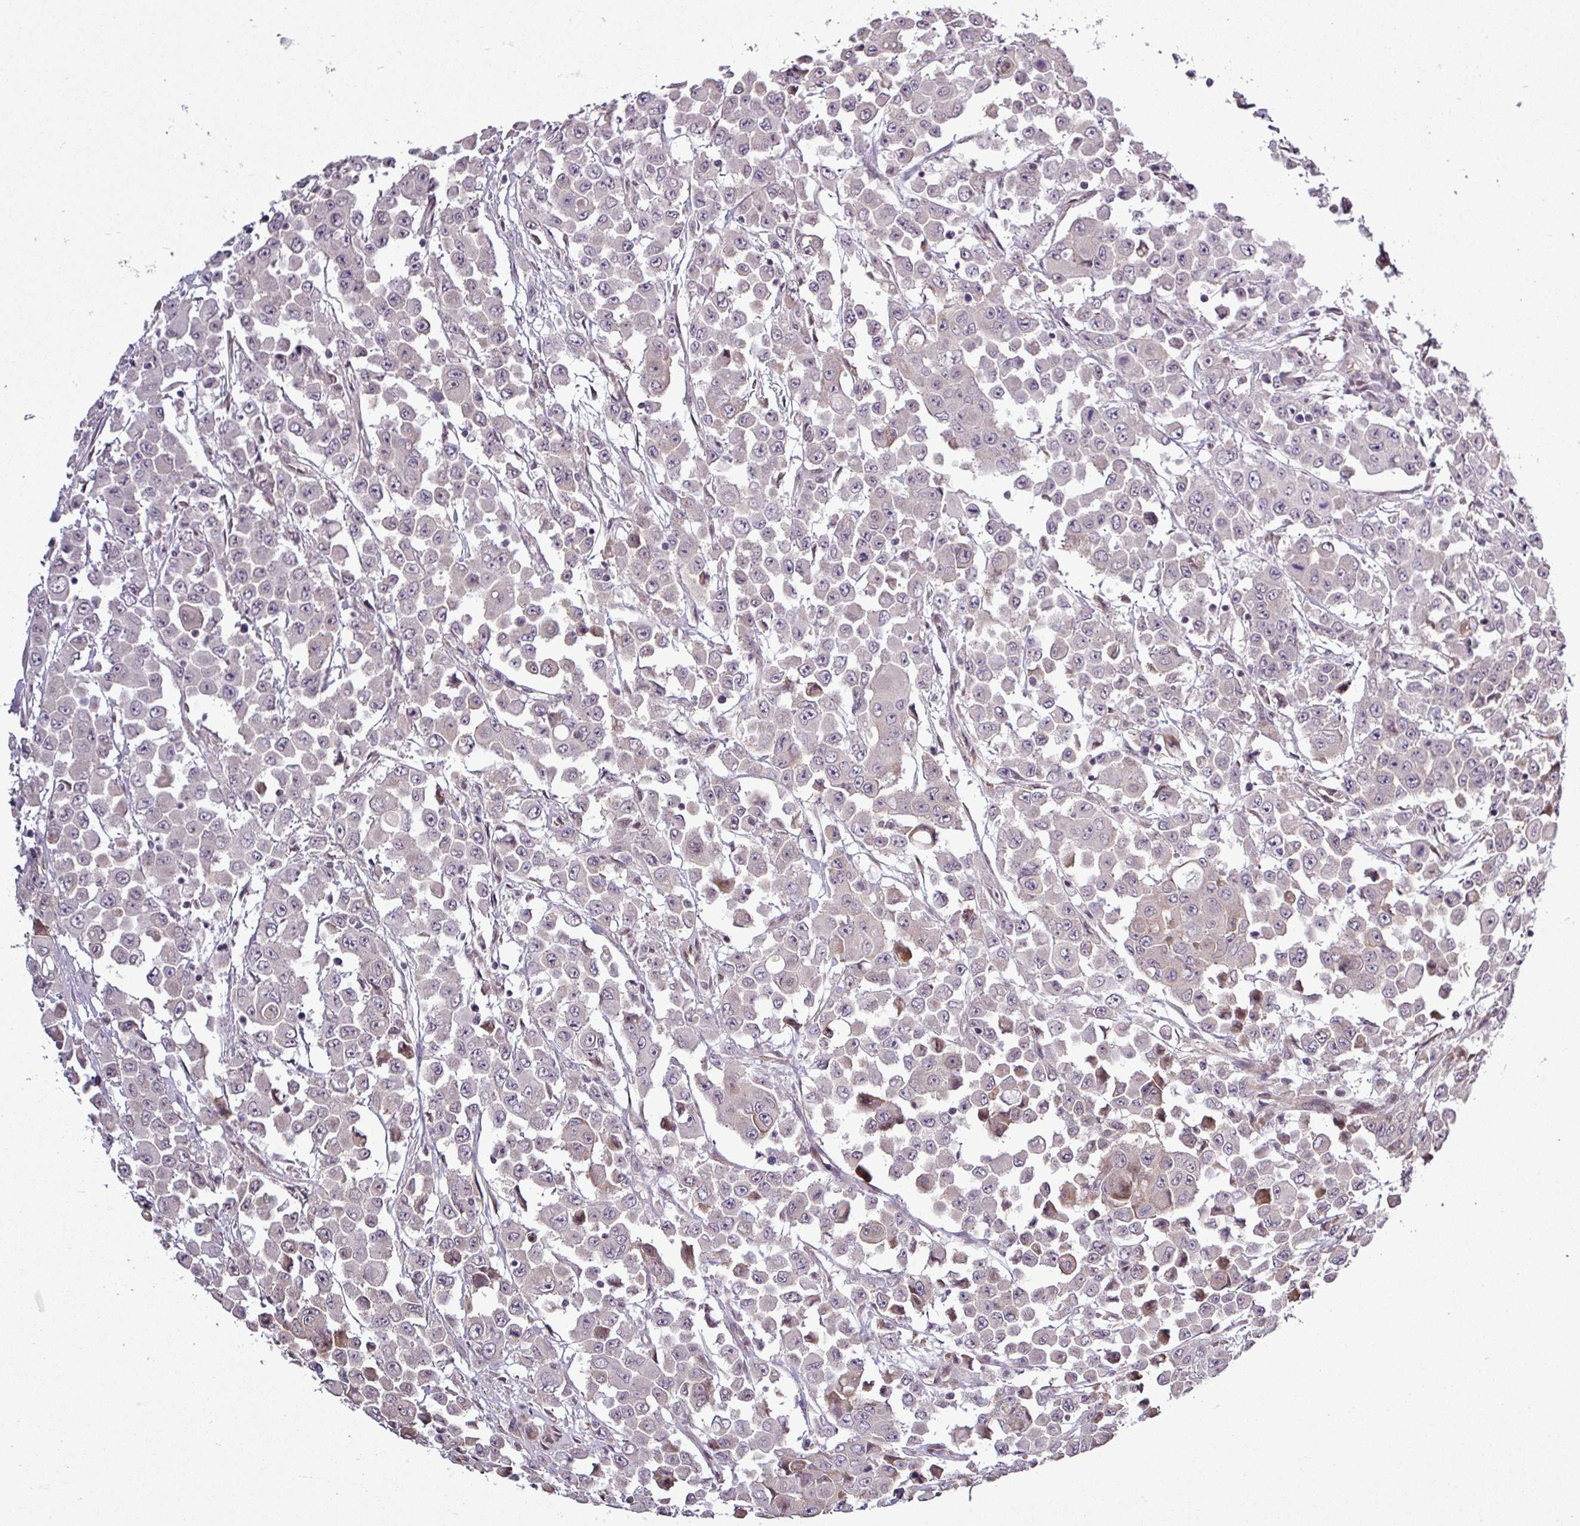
{"staining": {"intensity": "negative", "quantity": "none", "location": "none"}, "tissue": "colorectal cancer", "cell_type": "Tumor cells", "image_type": "cancer", "snomed": [{"axis": "morphology", "description": "Adenocarcinoma, NOS"}, {"axis": "topography", "description": "Colon"}], "caption": "Adenocarcinoma (colorectal) stained for a protein using immunohistochemistry (IHC) displays no expression tumor cells.", "gene": "GPT2", "patient": {"sex": "male", "age": 51}}